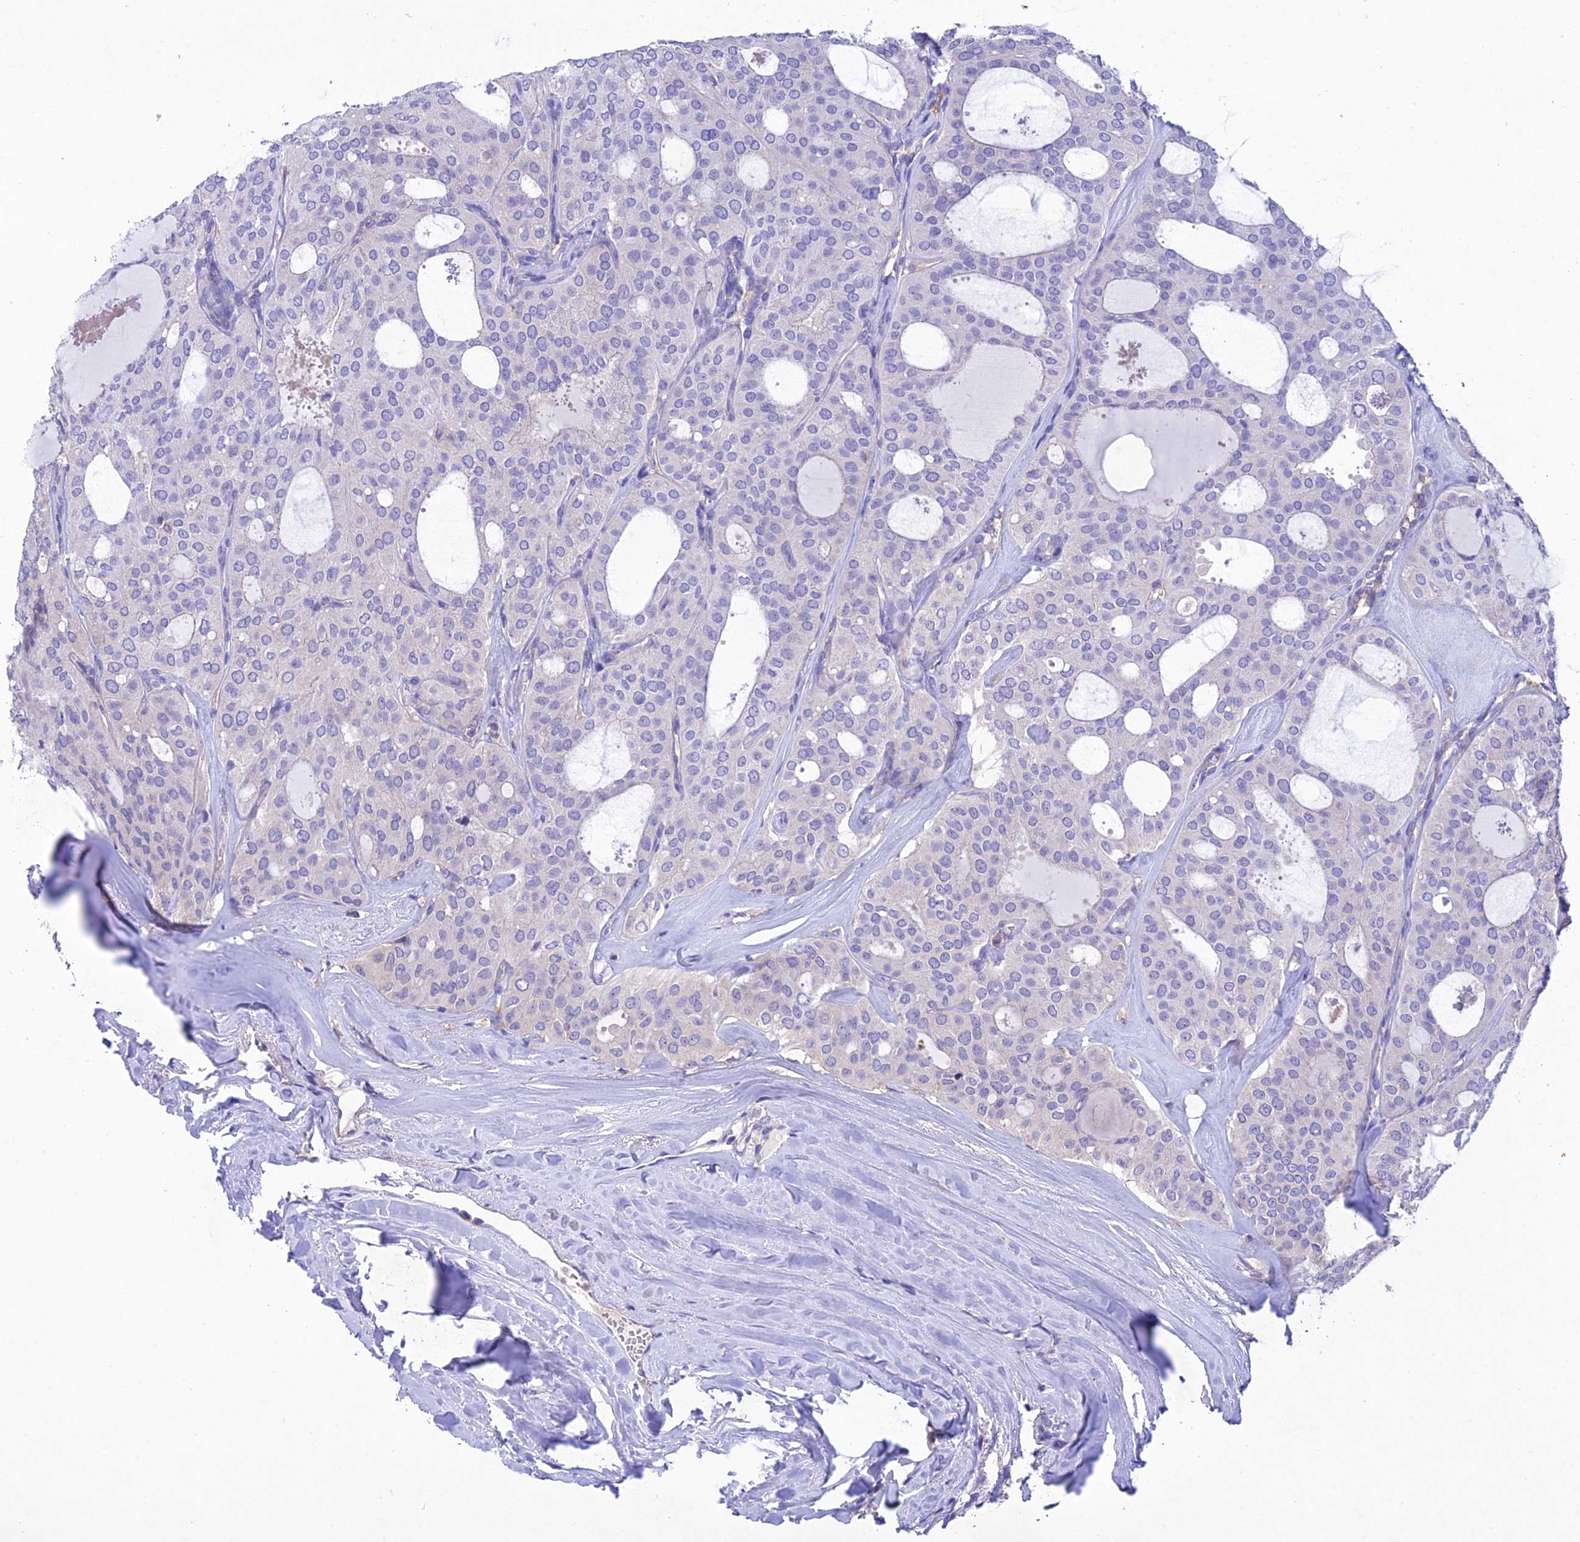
{"staining": {"intensity": "negative", "quantity": "none", "location": "none"}, "tissue": "thyroid cancer", "cell_type": "Tumor cells", "image_type": "cancer", "snomed": [{"axis": "morphology", "description": "Follicular adenoma carcinoma, NOS"}, {"axis": "topography", "description": "Thyroid gland"}], "caption": "Immunohistochemistry (IHC) image of neoplastic tissue: human follicular adenoma carcinoma (thyroid) stained with DAB (3,3'-diaminobenzidine) displays no significant protein expression in tumor cells. (Immunohistochemistry (IHC), brightfield microscopy, high magnification).", "gene": "SNX24", "patient": {"sex": "male", "age": 75}}